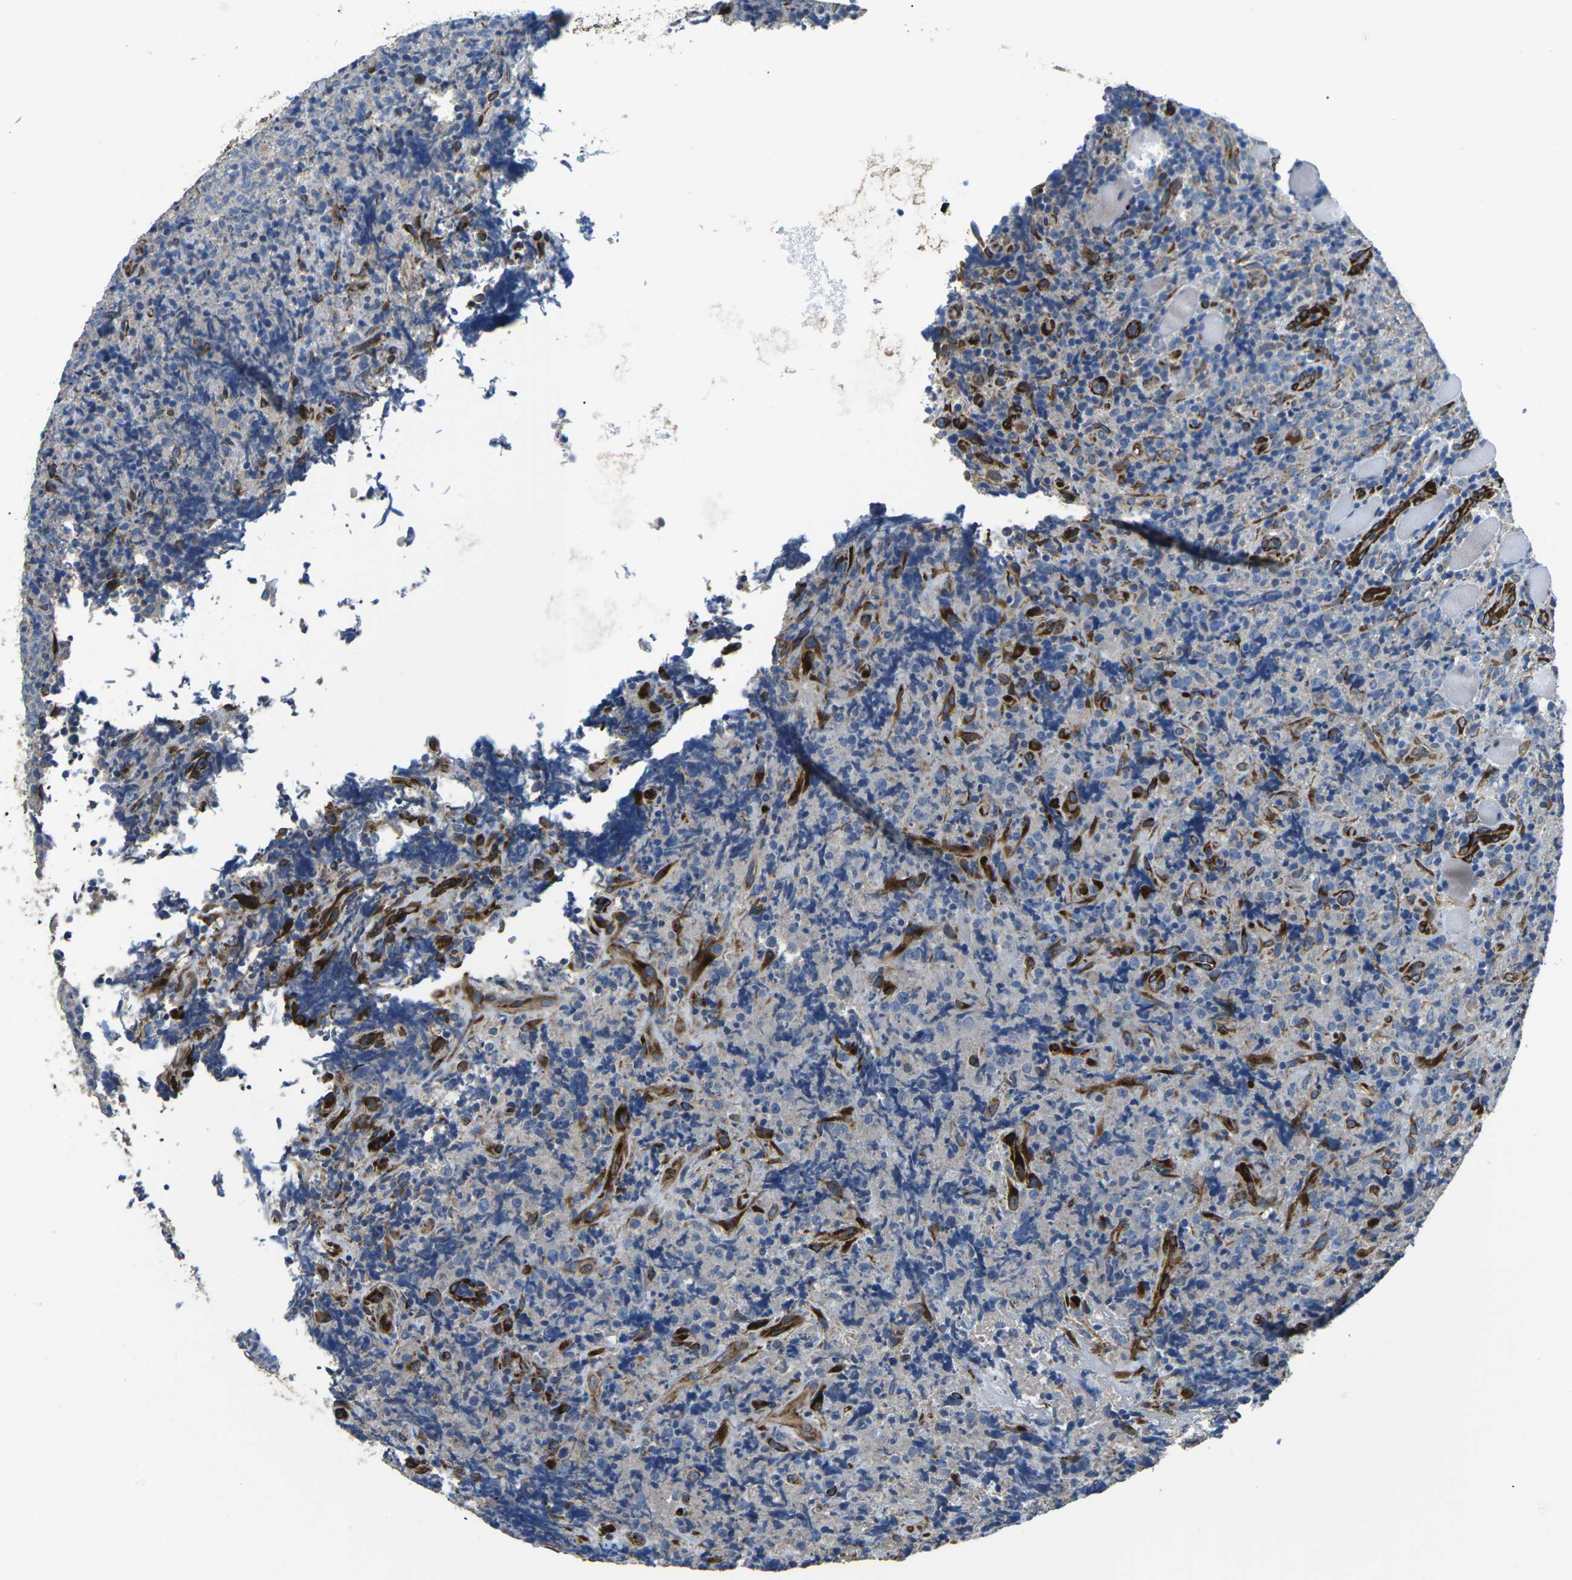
{"staining": {"intensity": "negative", "quantity": "none", "location": "none"}, "tissue": "lymphoma", "cell_type": "Tumor cells", "image_type": "cancer", "snomed": [{"axis": "morphology", "description": "Malignant lymphoma, non-Hodgkin's type, High grade"}, {"axis": "topography", "description": "Tonsil"}], "caption": "The micrograph demonstrates no significant staining in tumor cells of lymphoma.", "gene": "PDZD8", "patient": {"sex": "female", "age": 36}}